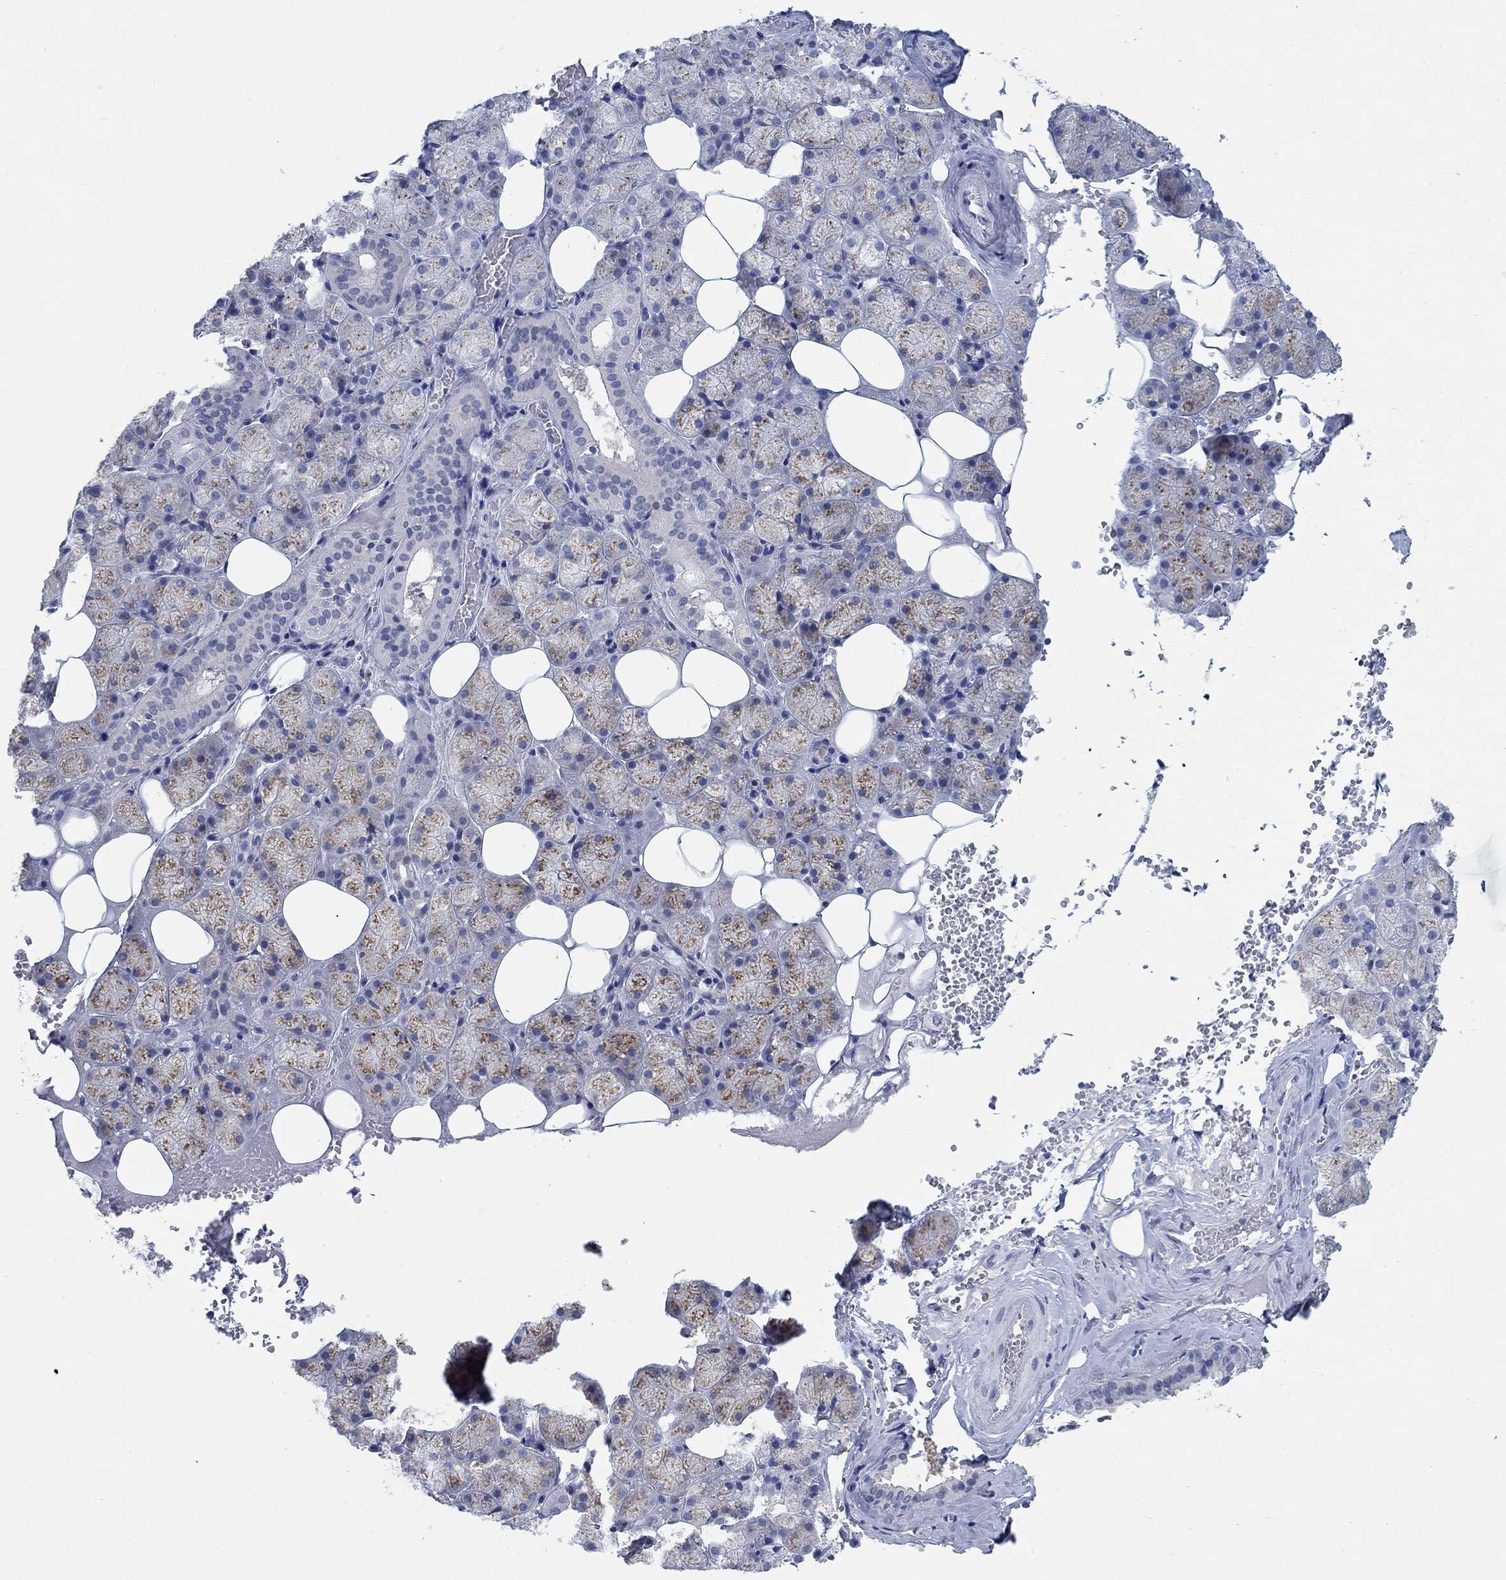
{"staining": {"intensity": "moderate", "quantity": "25%-75%", "location": "cytoplasmic/membranous"}, "tissue": "salivary gland", "cell_type": "Glandular cells", "image_type": "normal", "snomed": [{"axis": "morphology", "description": "Normal tissue, NOS"}, {"axis": "topography", "description": "Salivary gland"}], "caption": "Immunohistochemical staining of benign salivary gland displays moderate cytoplasmic/membranous protein expression in approximately 25%-75% of glandular cells. The protein is stained brown, and the nuclei are stained in blue (DAB (3,3'-diaminobenzidine) IHC with brightfield microscopy, high magnification).", "gene": "TEKT4", "patient": {"sex": "male", "age": 38}}